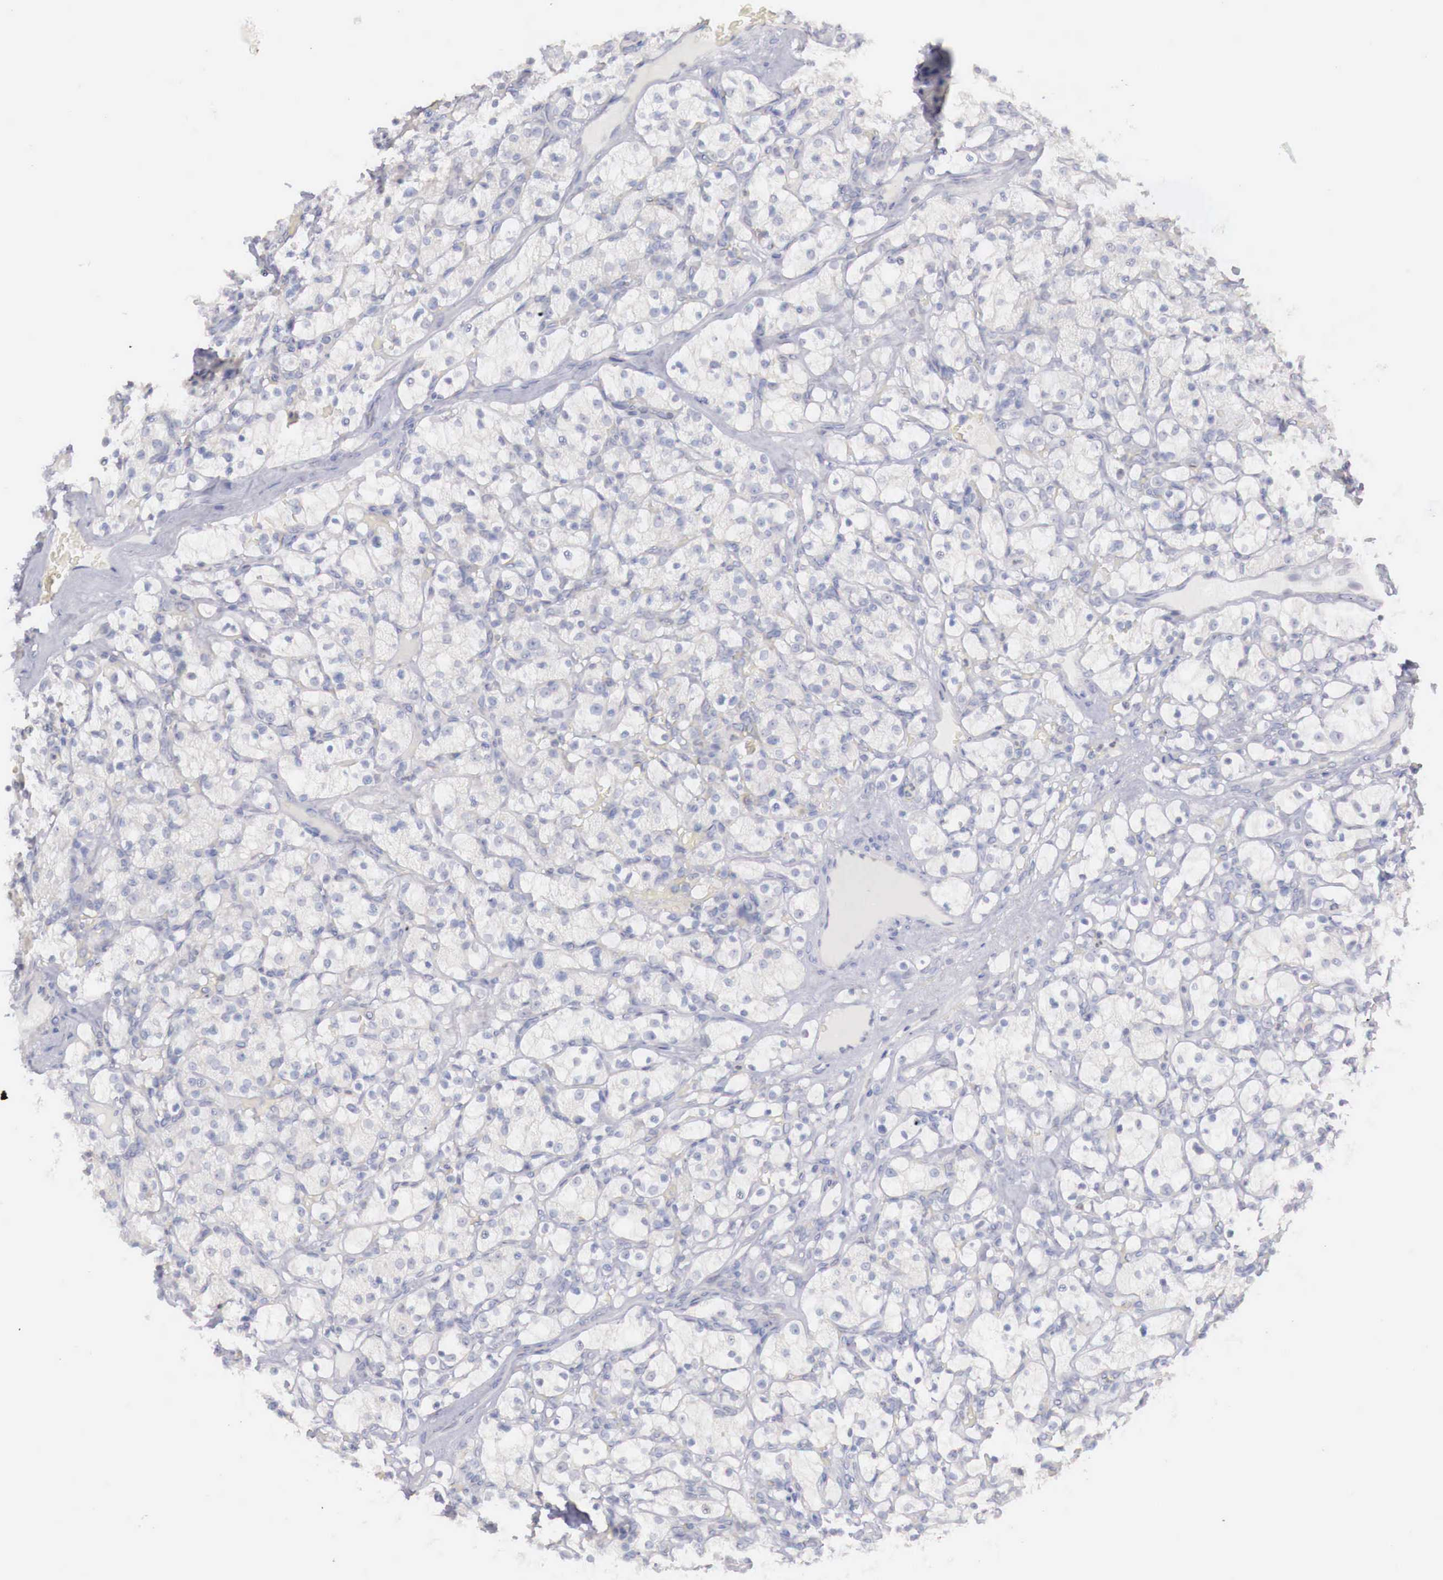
{"staining": {"intensity": "negative", "quantity": "none", "location": "none"}, "tissue": "renal cancer", "cell_type": "Tumor cells", "image_type": "cancer", "snomed": [{"axis": "morphology", "description": "Adenocarcinoma, NOS"}, {"axis": "topography", "description": "Kidney"}], "caption": "High magnification brightfield microscopy of renal cancer stained with DAB (brown) and counterstained with hematoxylin (blue): tumor cells show no significant positivity.", "gene": "TRIM13", "patient": {"sex": "female", "age": 83}}